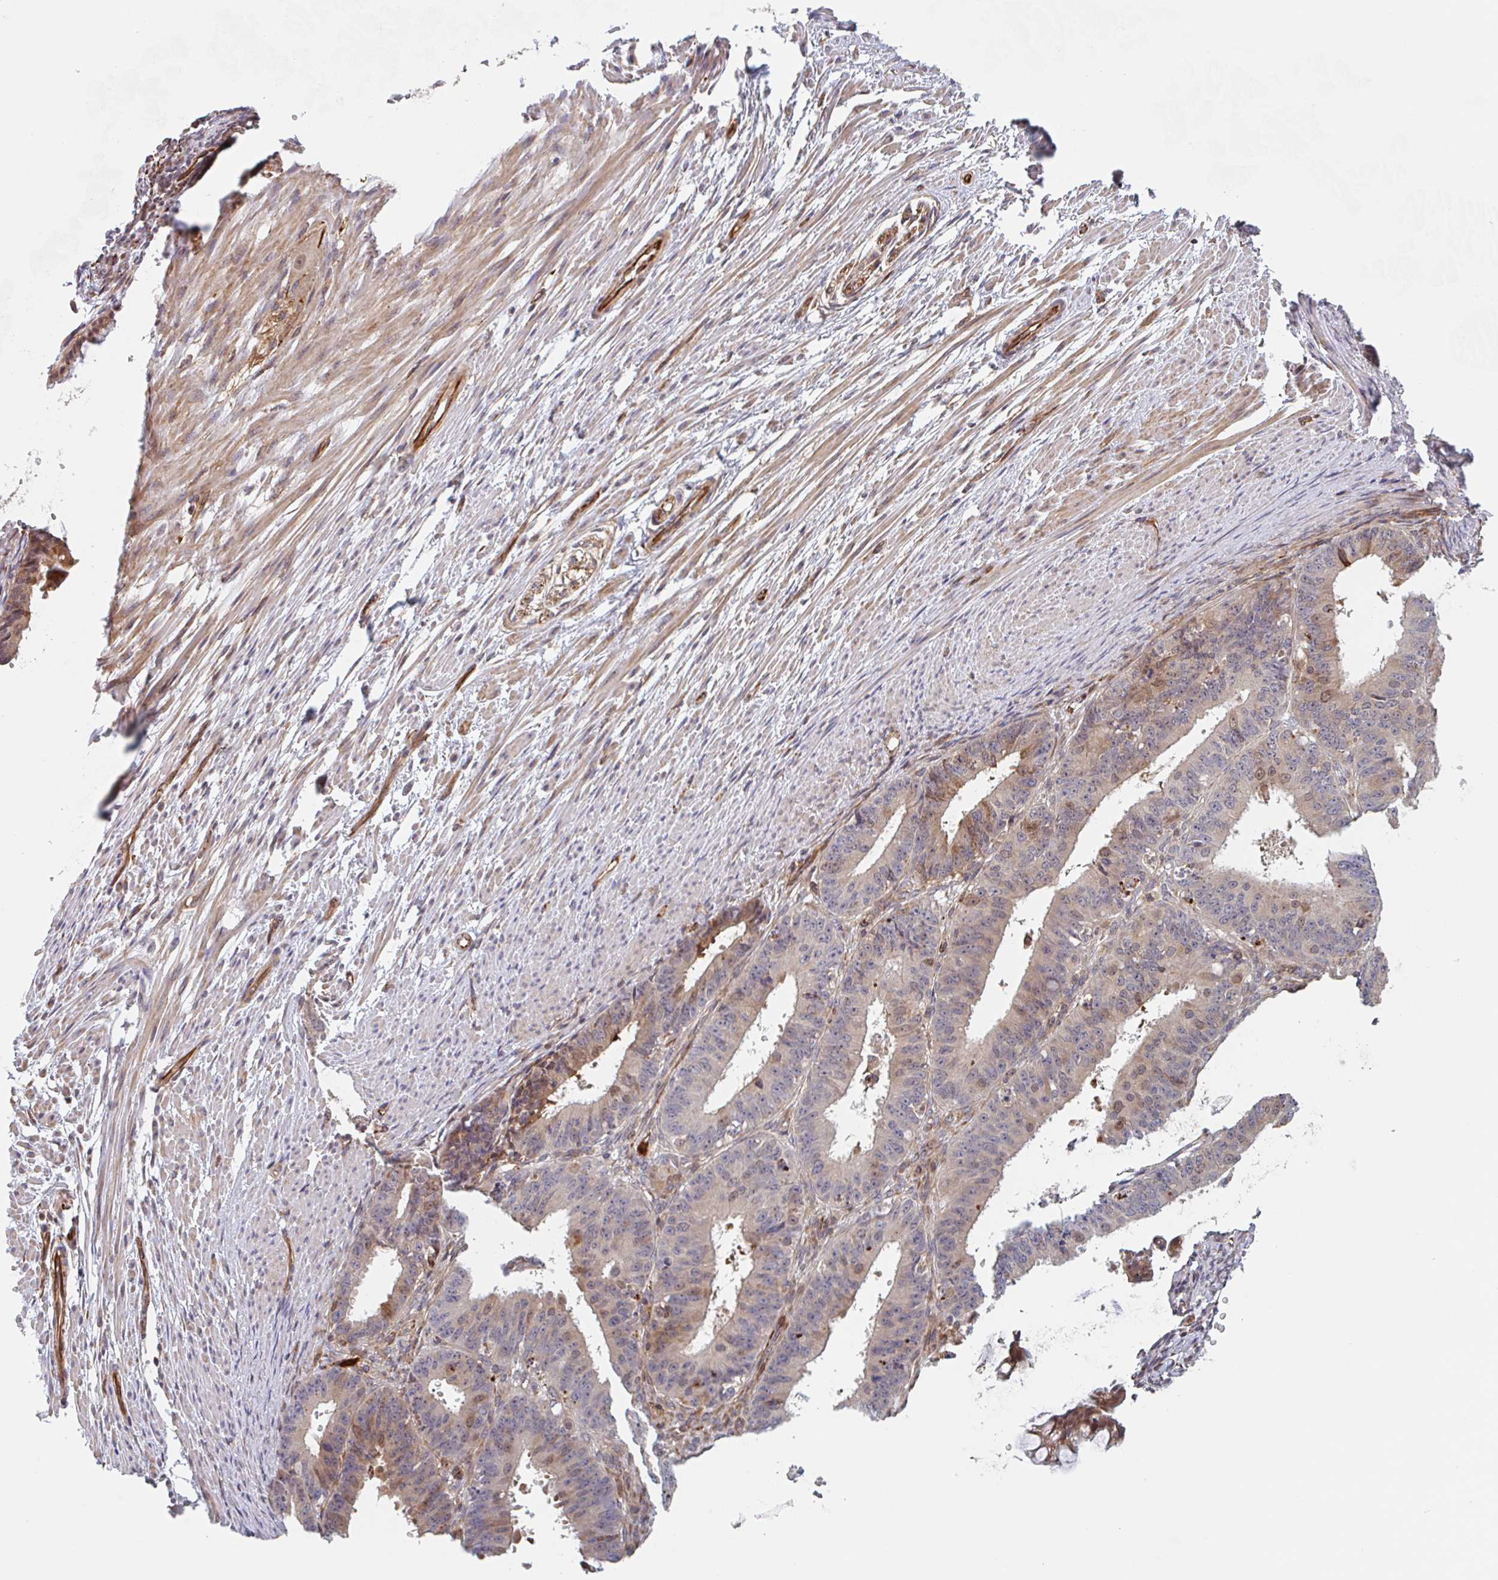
{"staining": {"intensity": "moderate", "quantity": "<25%", "location": "nuclear"}, "tissue": "ovarian cancer", "cell_type": "Tumor cells", "image_type": "cancer", "snomed": [{"axis": "morphology", "description": "Carcinoma, endometroid"}, {"axis": "topography", "description": "Appendix"}, {"axis": "topography", "description": "Ovary"}], "caption": "Protein analysis of ovarian cancer tissue demonstrates moderate nuclear staining in about <25% of tumor cells.", "gene": "NUB1", "patient": {"sex": "female", "age": 42}}